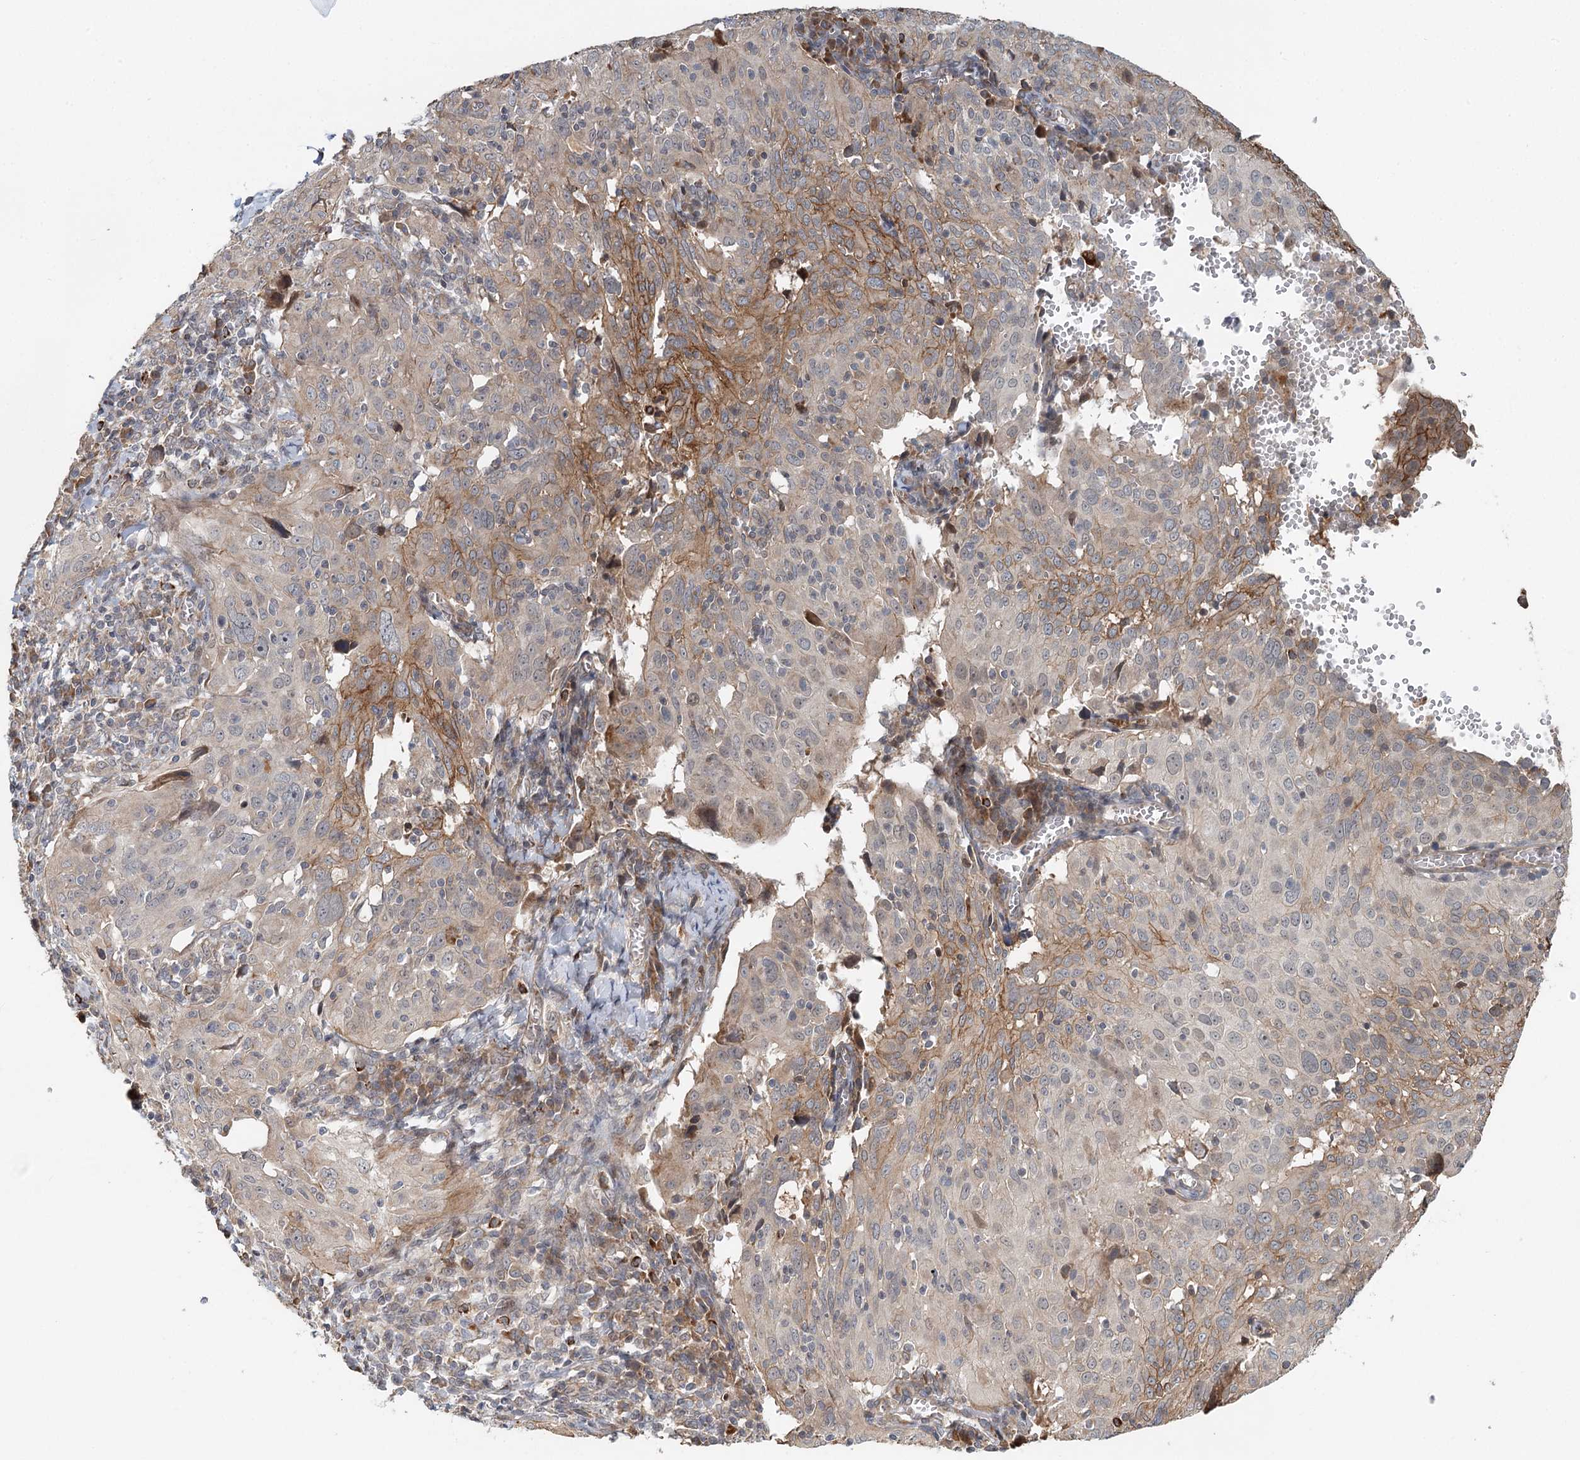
{"staining": {"intensity": "moderate", "quantity": "<25%", "location": "cytoplasmic/membranous"}, "tissue": "cervical cancer", "cell_type": "Tumor cells", "image_type": "cancer", "snomed": [{"axis": "morphology", "description": "Squamous cell carcinoma, NOS"}, {"axis": "topography", "description": "Cervix"}], "caption": "About <25% of tumor cells in cervical cancer (squamous cell carcinoma) reveal moderate cytoplasmic/membranous protein expression as visualized by brown immunohistochemical staining.", "gene": "RNF111", "patient": {"sex": "female", "age": 31}}